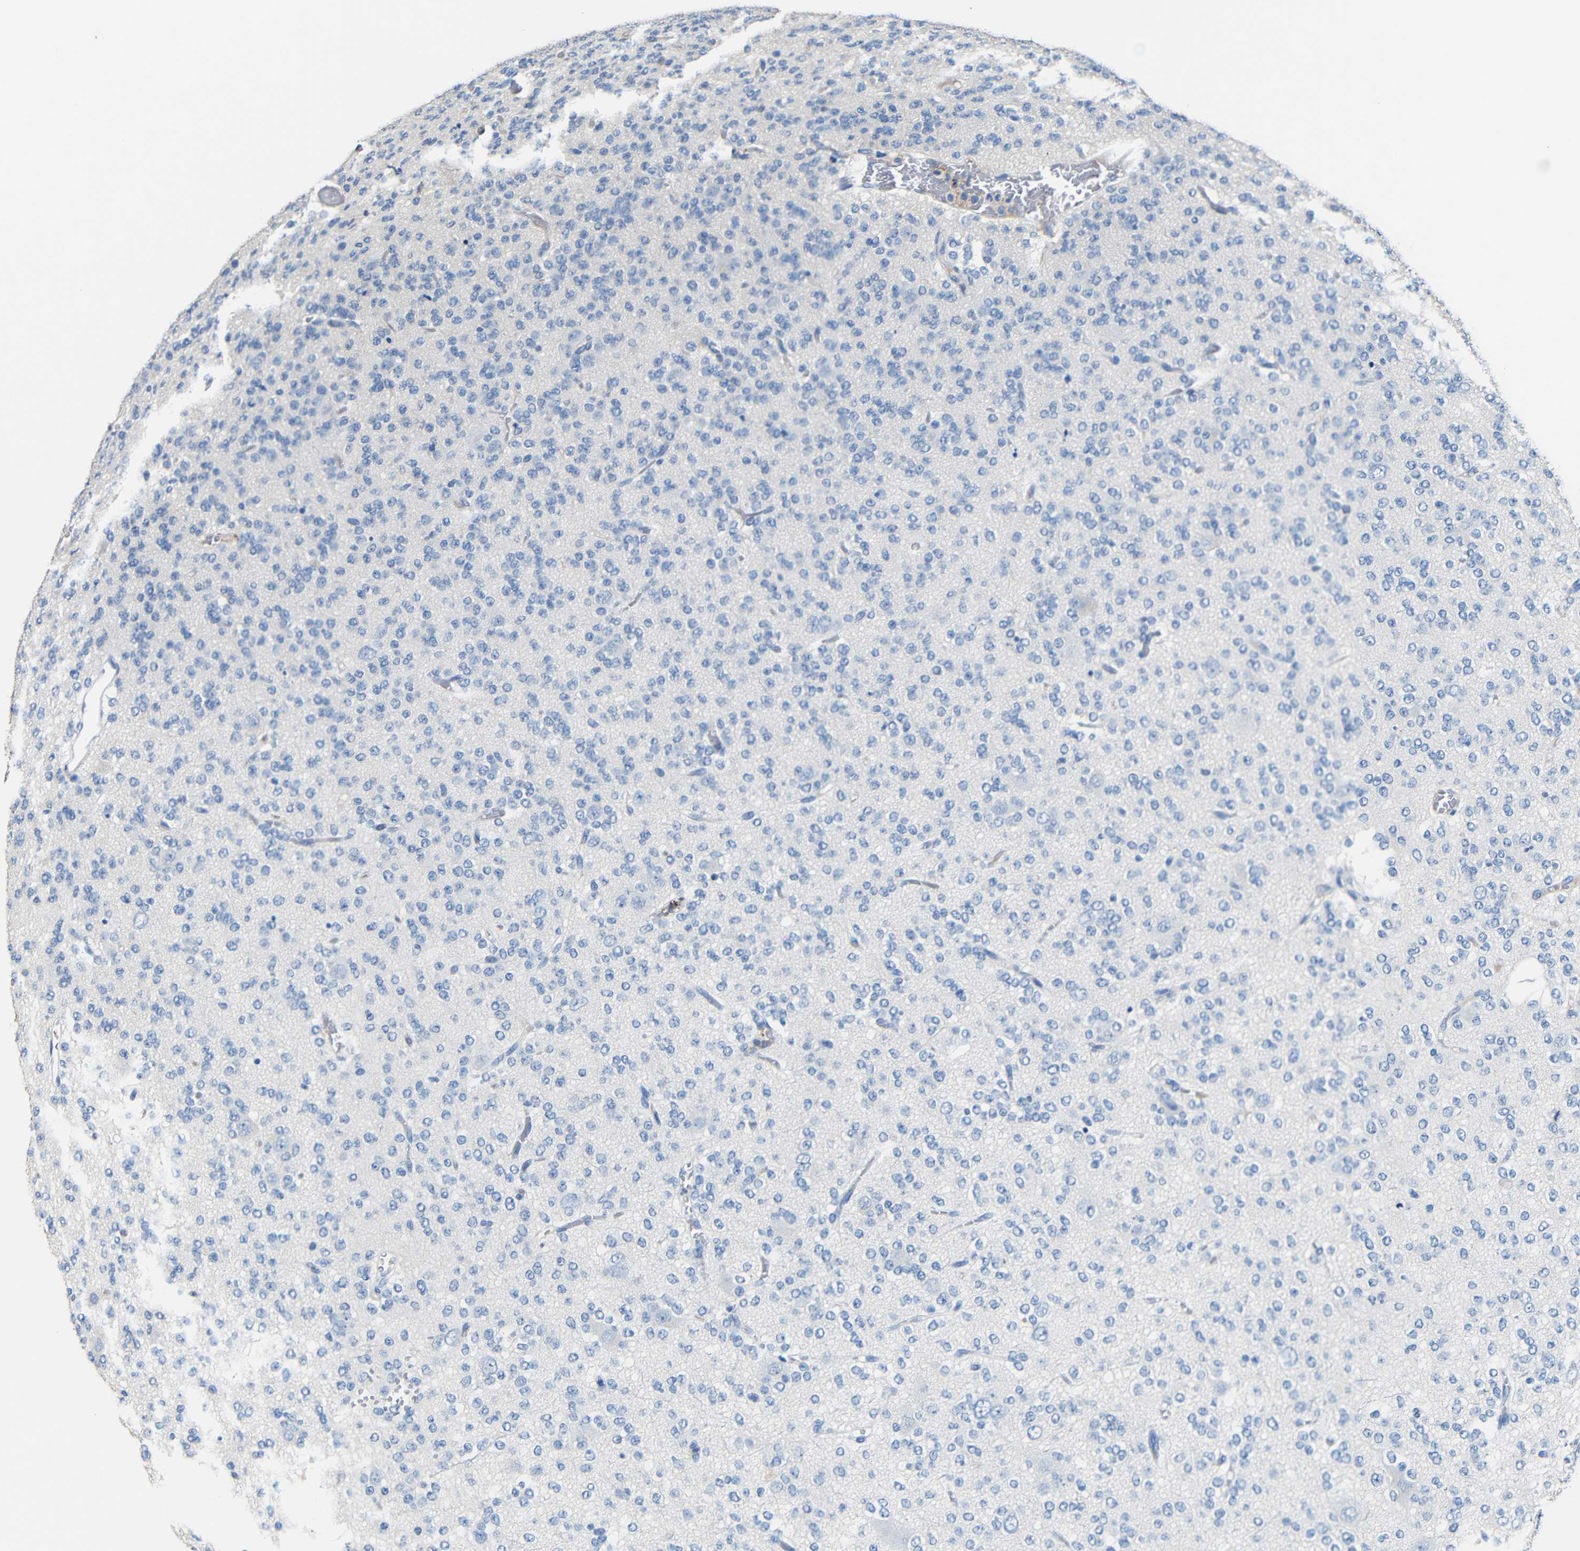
{"staining": {"intensity": "negative", "quantity": "none", "location": "none"}, "tissue": "glioma", "cell_type": "Tumor cells", "image_type": "cancer", "snomed": [{"axis": "morphology", "description": "Glioma, malignant, Low grade"}, {"axis": "topography", "description": "Brain"}], "caption": "Tumor cells are negative for brown protein staining in glioma.", "gene": "ACKR2", "patient": {"sex": "male", "age": 38}}